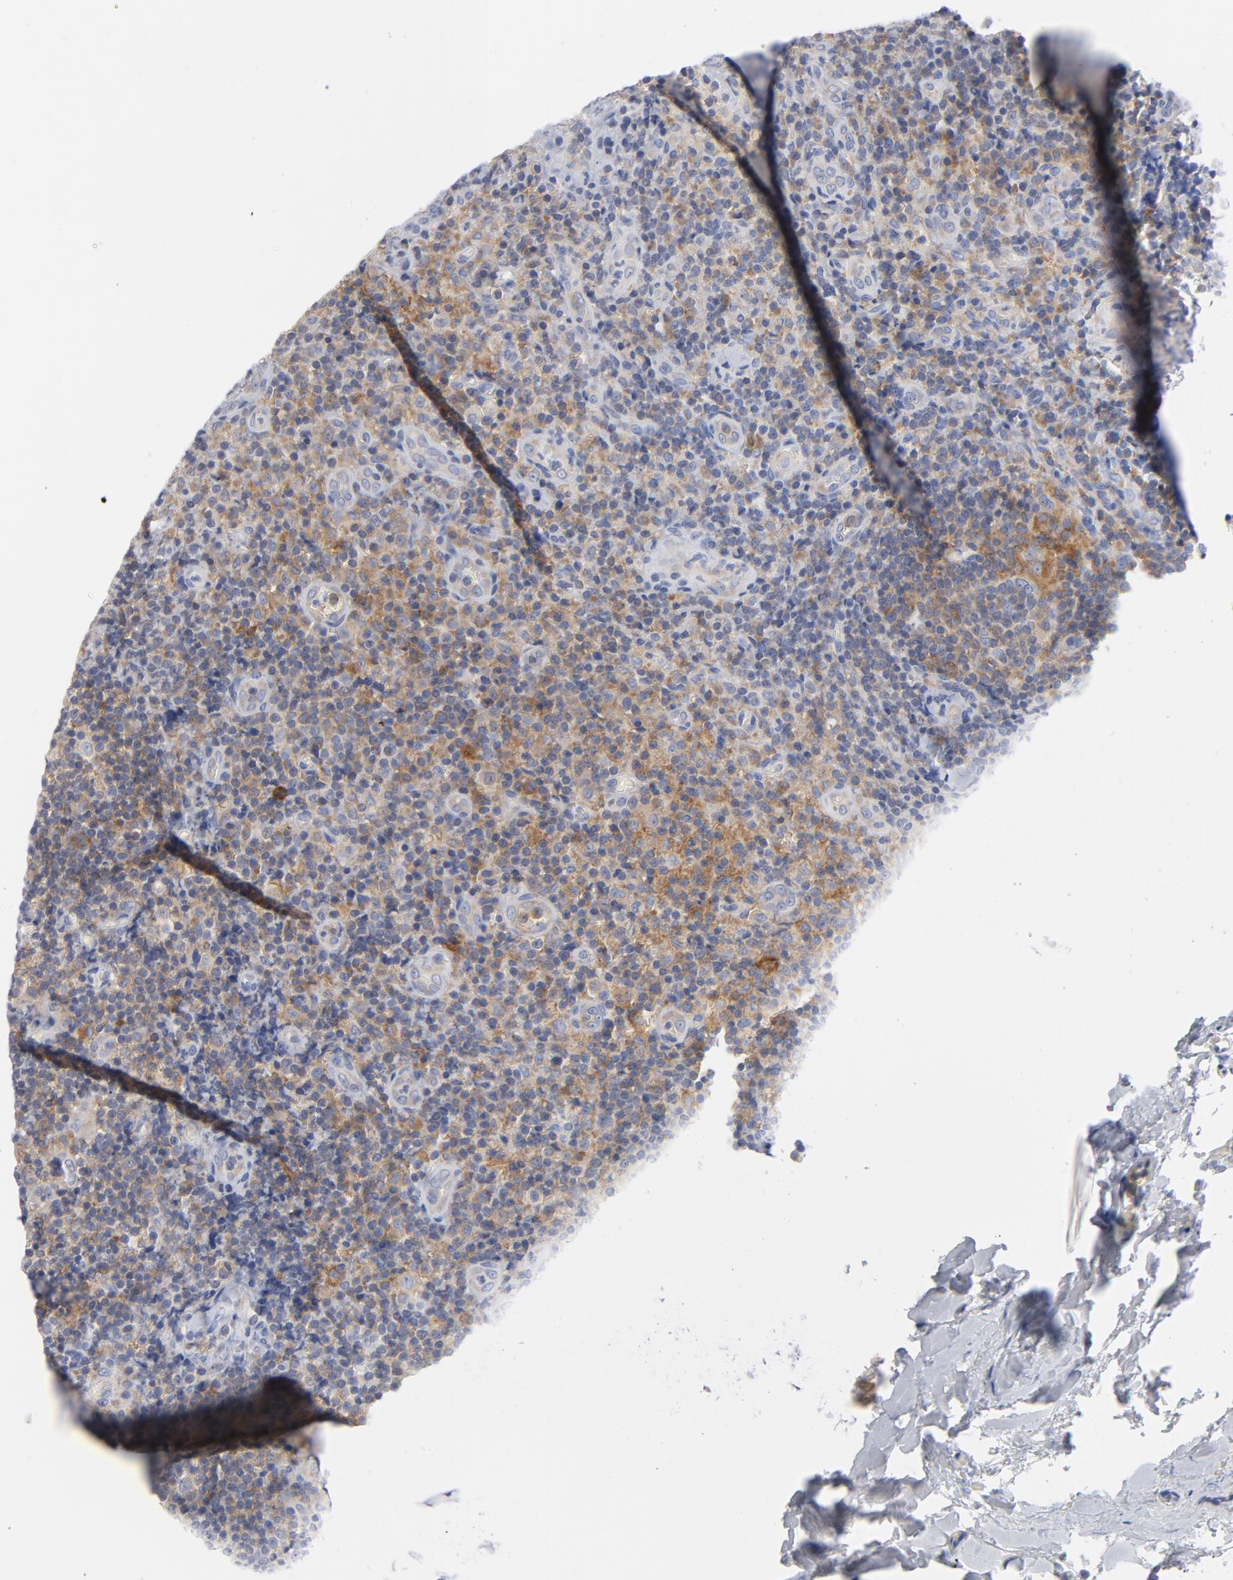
{"staining": {"intensity": "strong", "quantity": "25%-75%", "location": "cytoplasmic/membranous"}, "tissue": "lymph node", "cell_type": "Germinal center cells", "image_type": "normal", "snomed": [{"axis": "morphology", "description": "Normal tissue, NOS"}, {"axis": "morphology", "description": "Inflammation, NOS"}, {"axis": "topography", "description": "Lymph node"}], "caption": "DAB immunohistochemical staining of benign lymph node demonstrates strong cytoplasmic/membranous protein positivity in about 25%-75% of germinal center cells. Nuclei are stained in blue.", "gene": "CD86", "patient": {"sex": "male", "age": 46}}